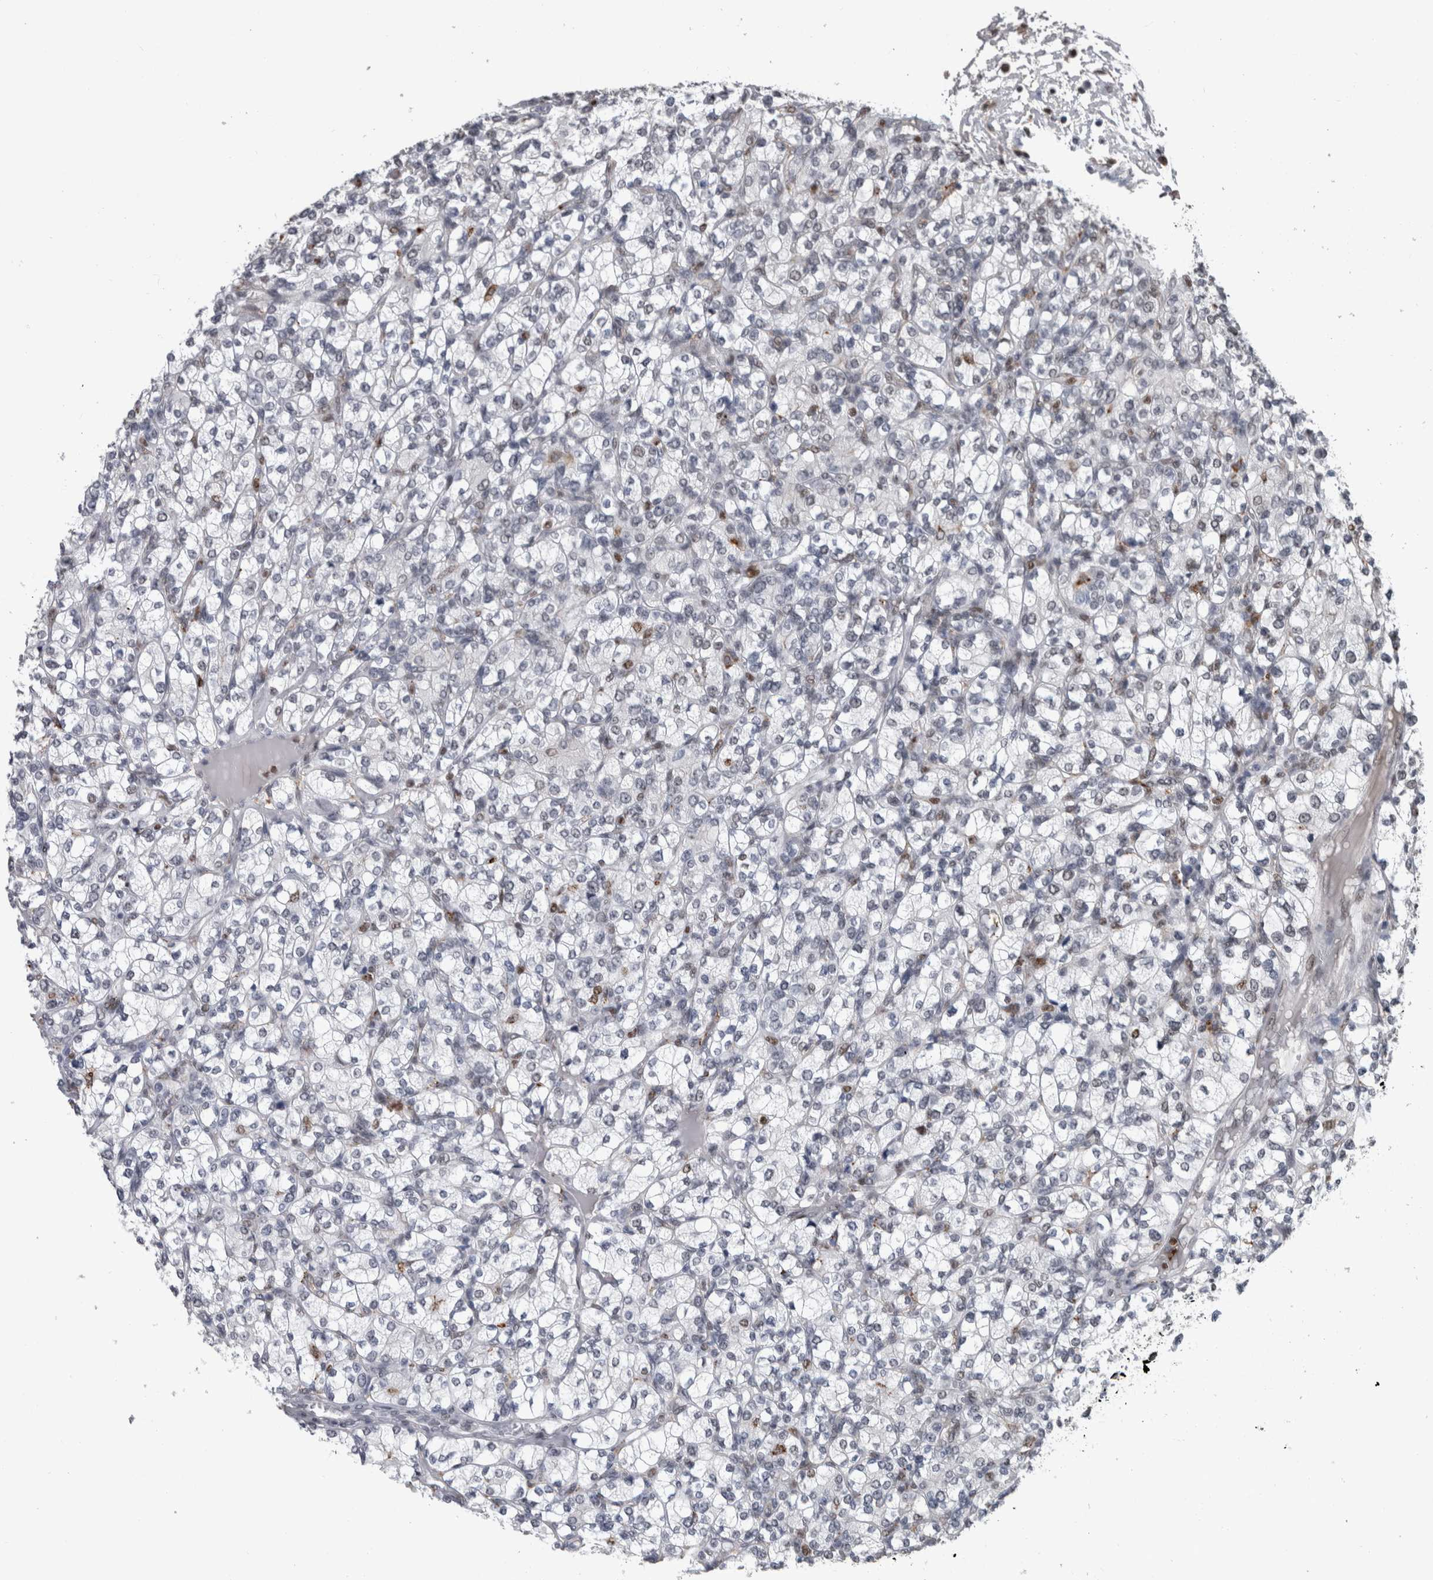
{"staining": {"intensity": "weak", "quantity": "<25%", "location": "nuclear"}, "tissue": "renal cancer", "cell_type": "Tumor cells", "image_type": "cancer", "snomed": [{"axis": "morphology", "description": "Adenocarcinoma, NOS"}, {"axis": "topography", "description": "Kidney"}], "caption": "Tumor cells are negative for brown protein staining in renal cancer.", "gene": "POLD2", "patient": {"sex": "male", "age": 77}}